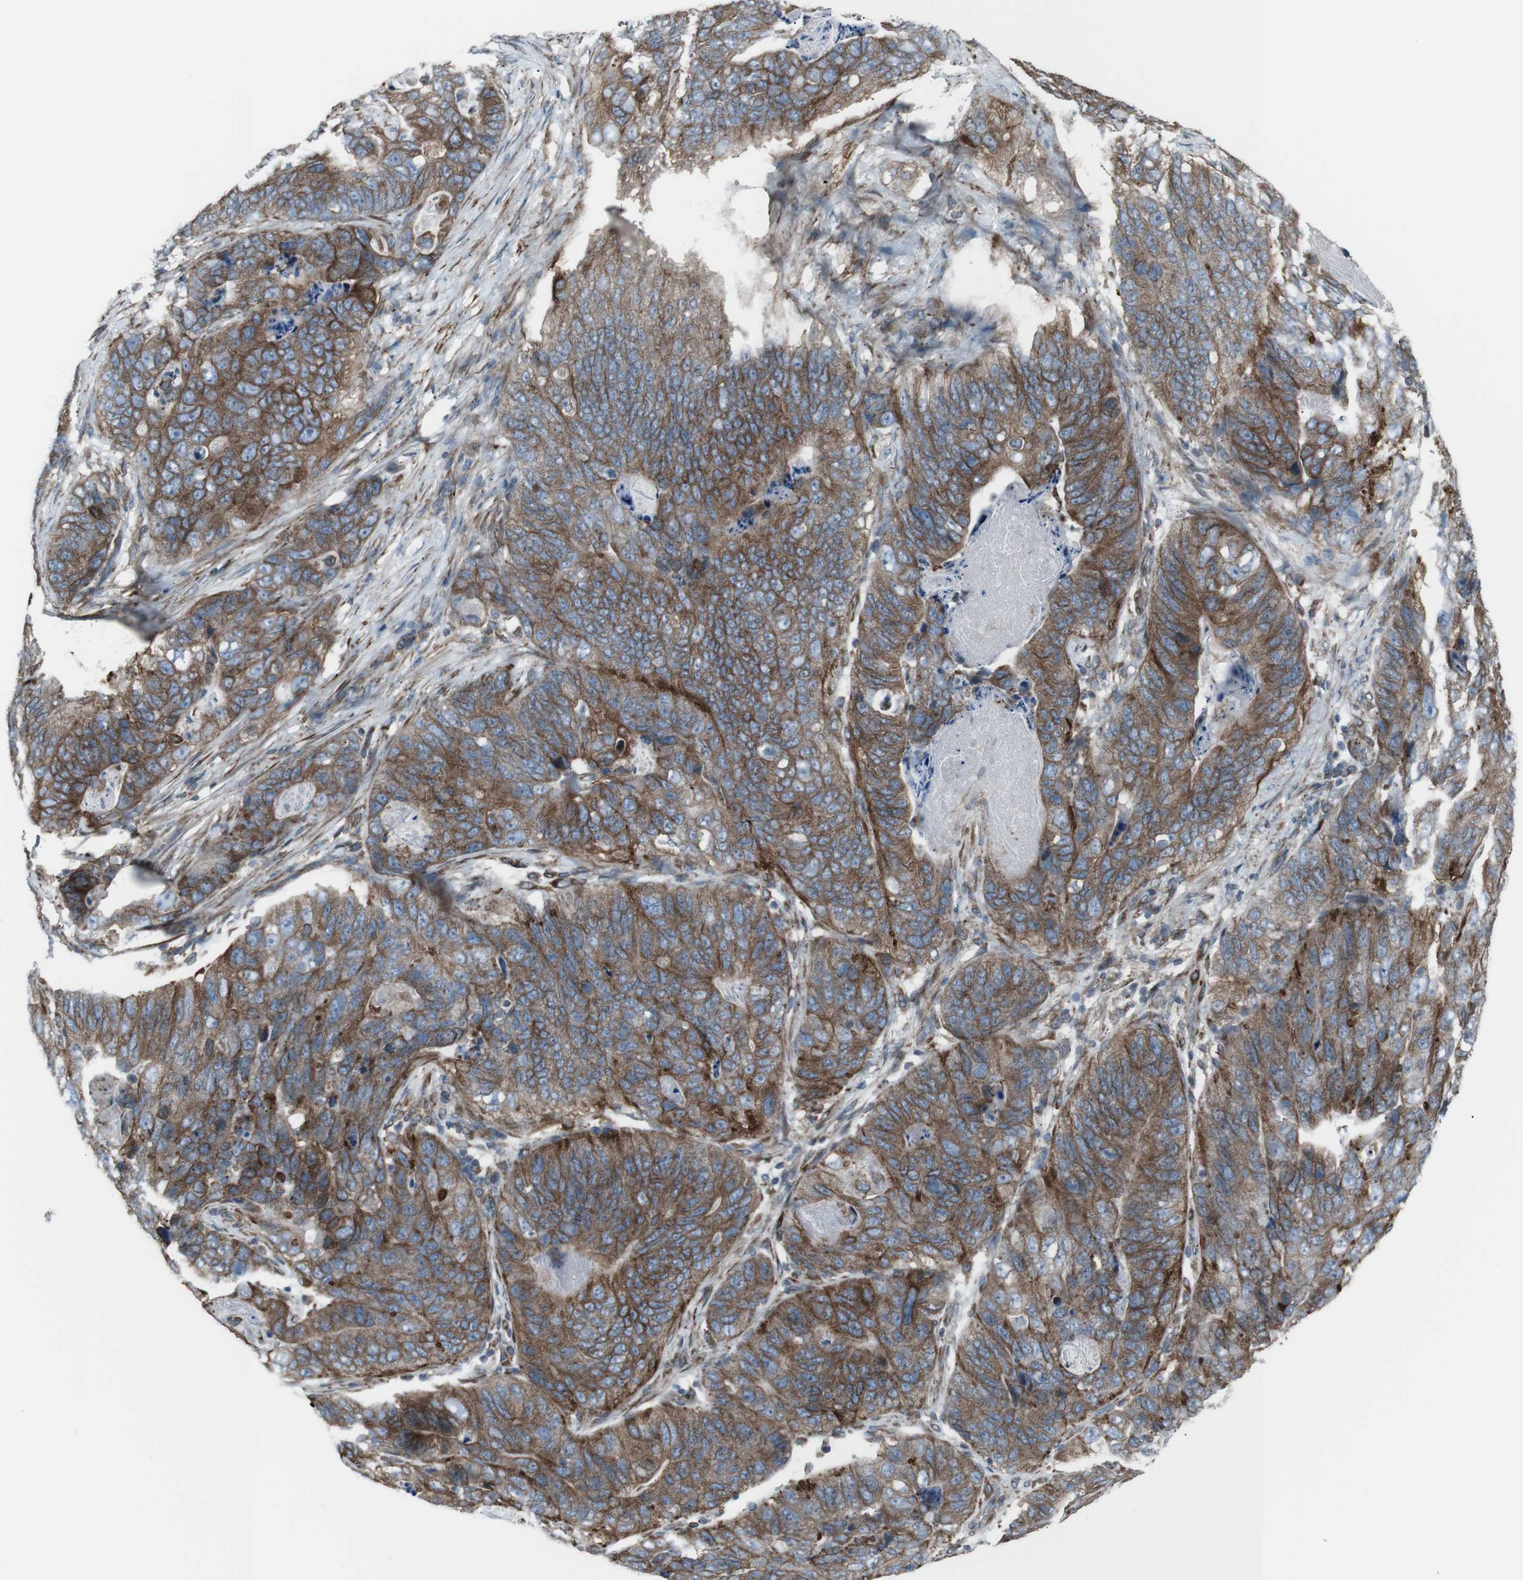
{"staining": {"intensity": "moderate", "quantity": ">75%", "location": "cytoplasmic/membranous"}, "tissue": "stomach cancer", "cell_type": "Tumor cells", "image_type": "cancer", "snomed": [{"axis": "morphology", "description": "Adenocarcinoma, NOS"}, {"axis": "topography", "description": "Stomach"}], "caption": "Stomach adenocarcinoma stained with IHC reveals moderate cytoplasmic/membranous expression in about >75% of tumor cells.", "gene": "LNPK", "patient": {"sex": "female", "age": 89}}